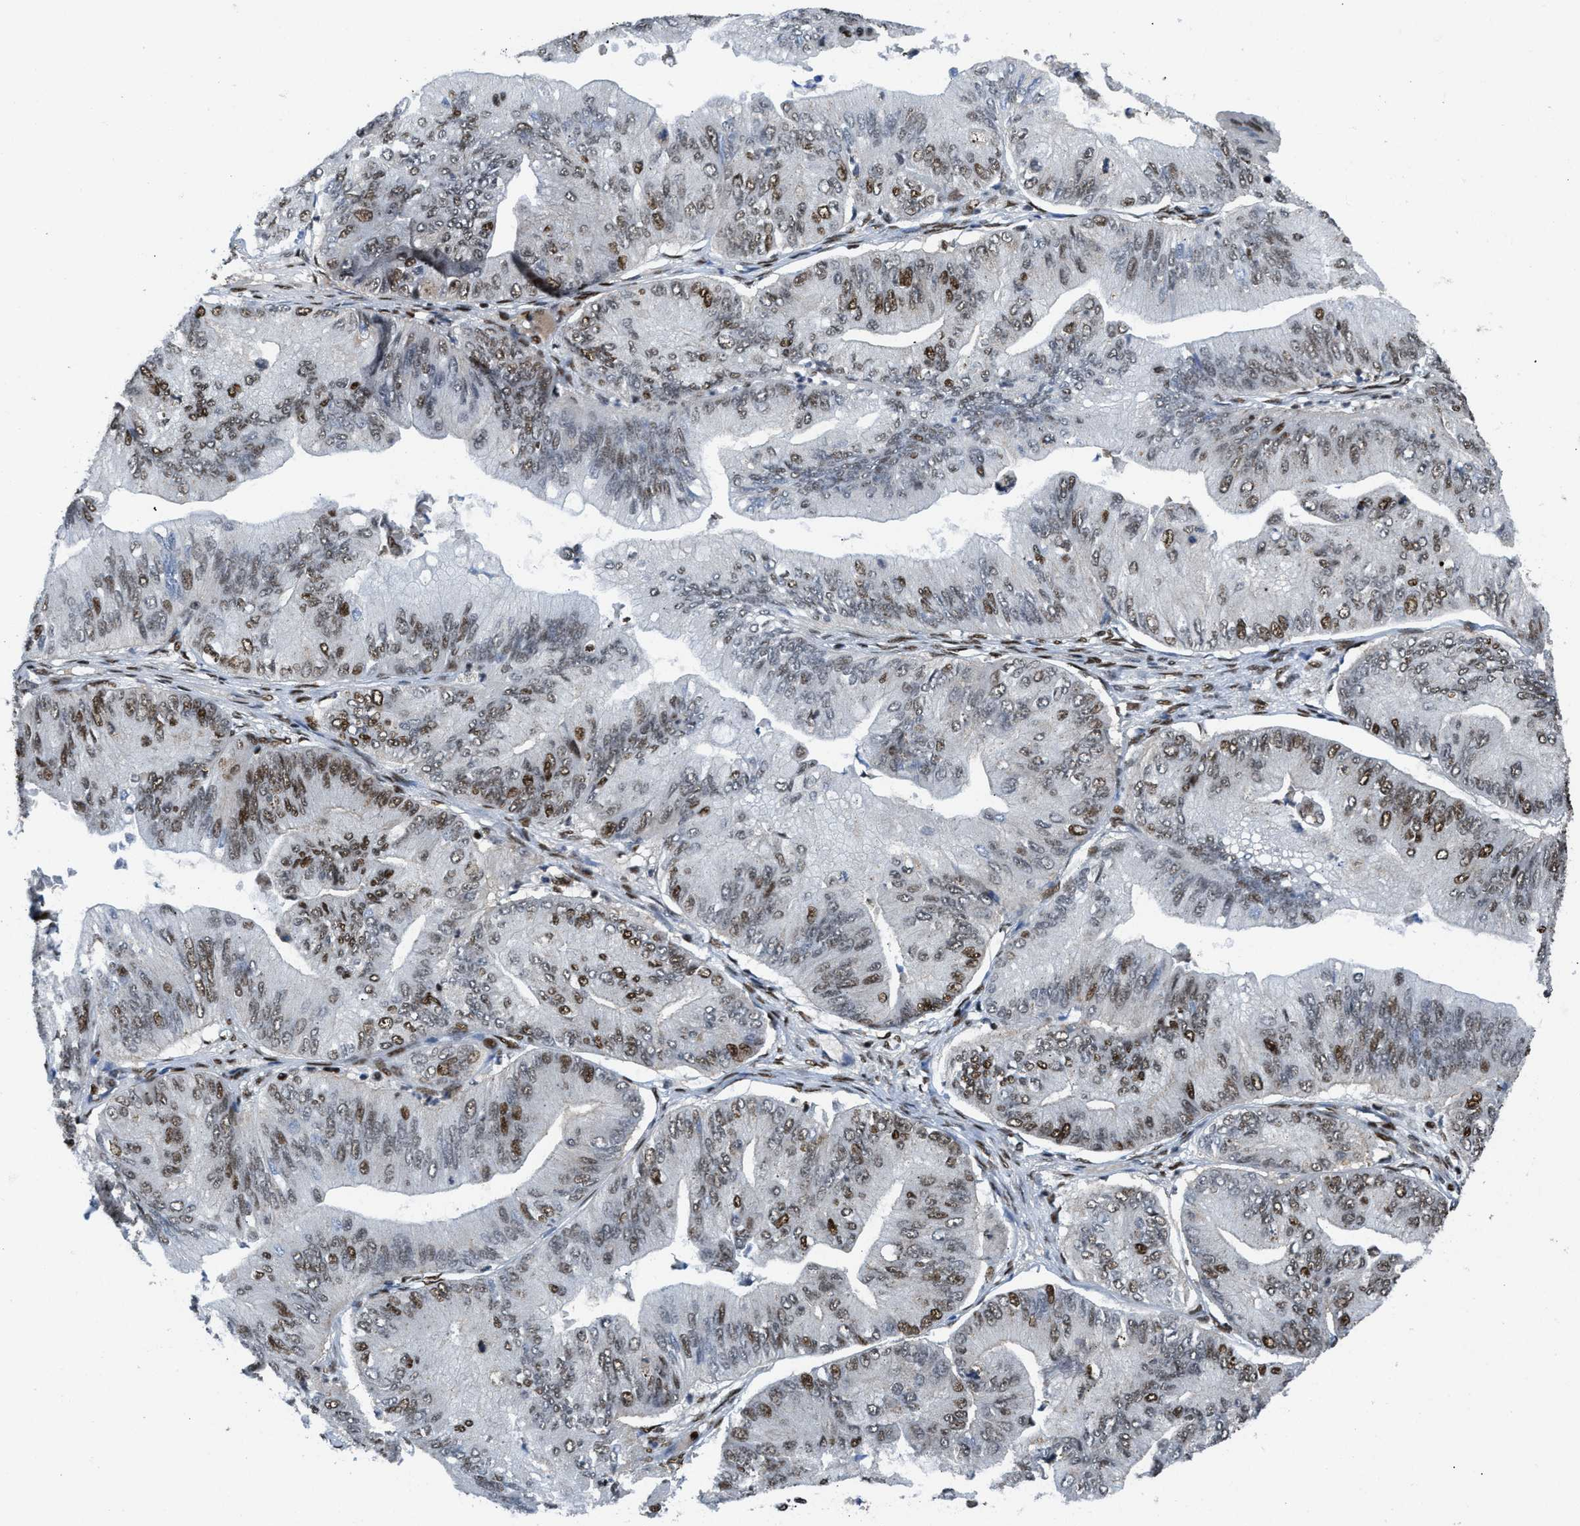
{"staining": {"intensity": "strong", "quantity": "25%-75%", "location": "nuclear"}, "tissue": "ovarian cancer", "cell_type": "Tumor cells", "image_type": "cancer", "snomed": [{"axis": "morphology", "description": "Cystadenocarcinoma, mucinous, NOS"}, {"axis": "topography", "description": "Ovary"}], "caption": "Immunohistochemical staining of human ovarian cancer (mucinous cystadenocarcinoma) reveals strong nuclear protein positivity in approximately 25%-75% of tumor cells.", "gene": "SCAF4", "patient": {"sex": "female", "age": 61}}